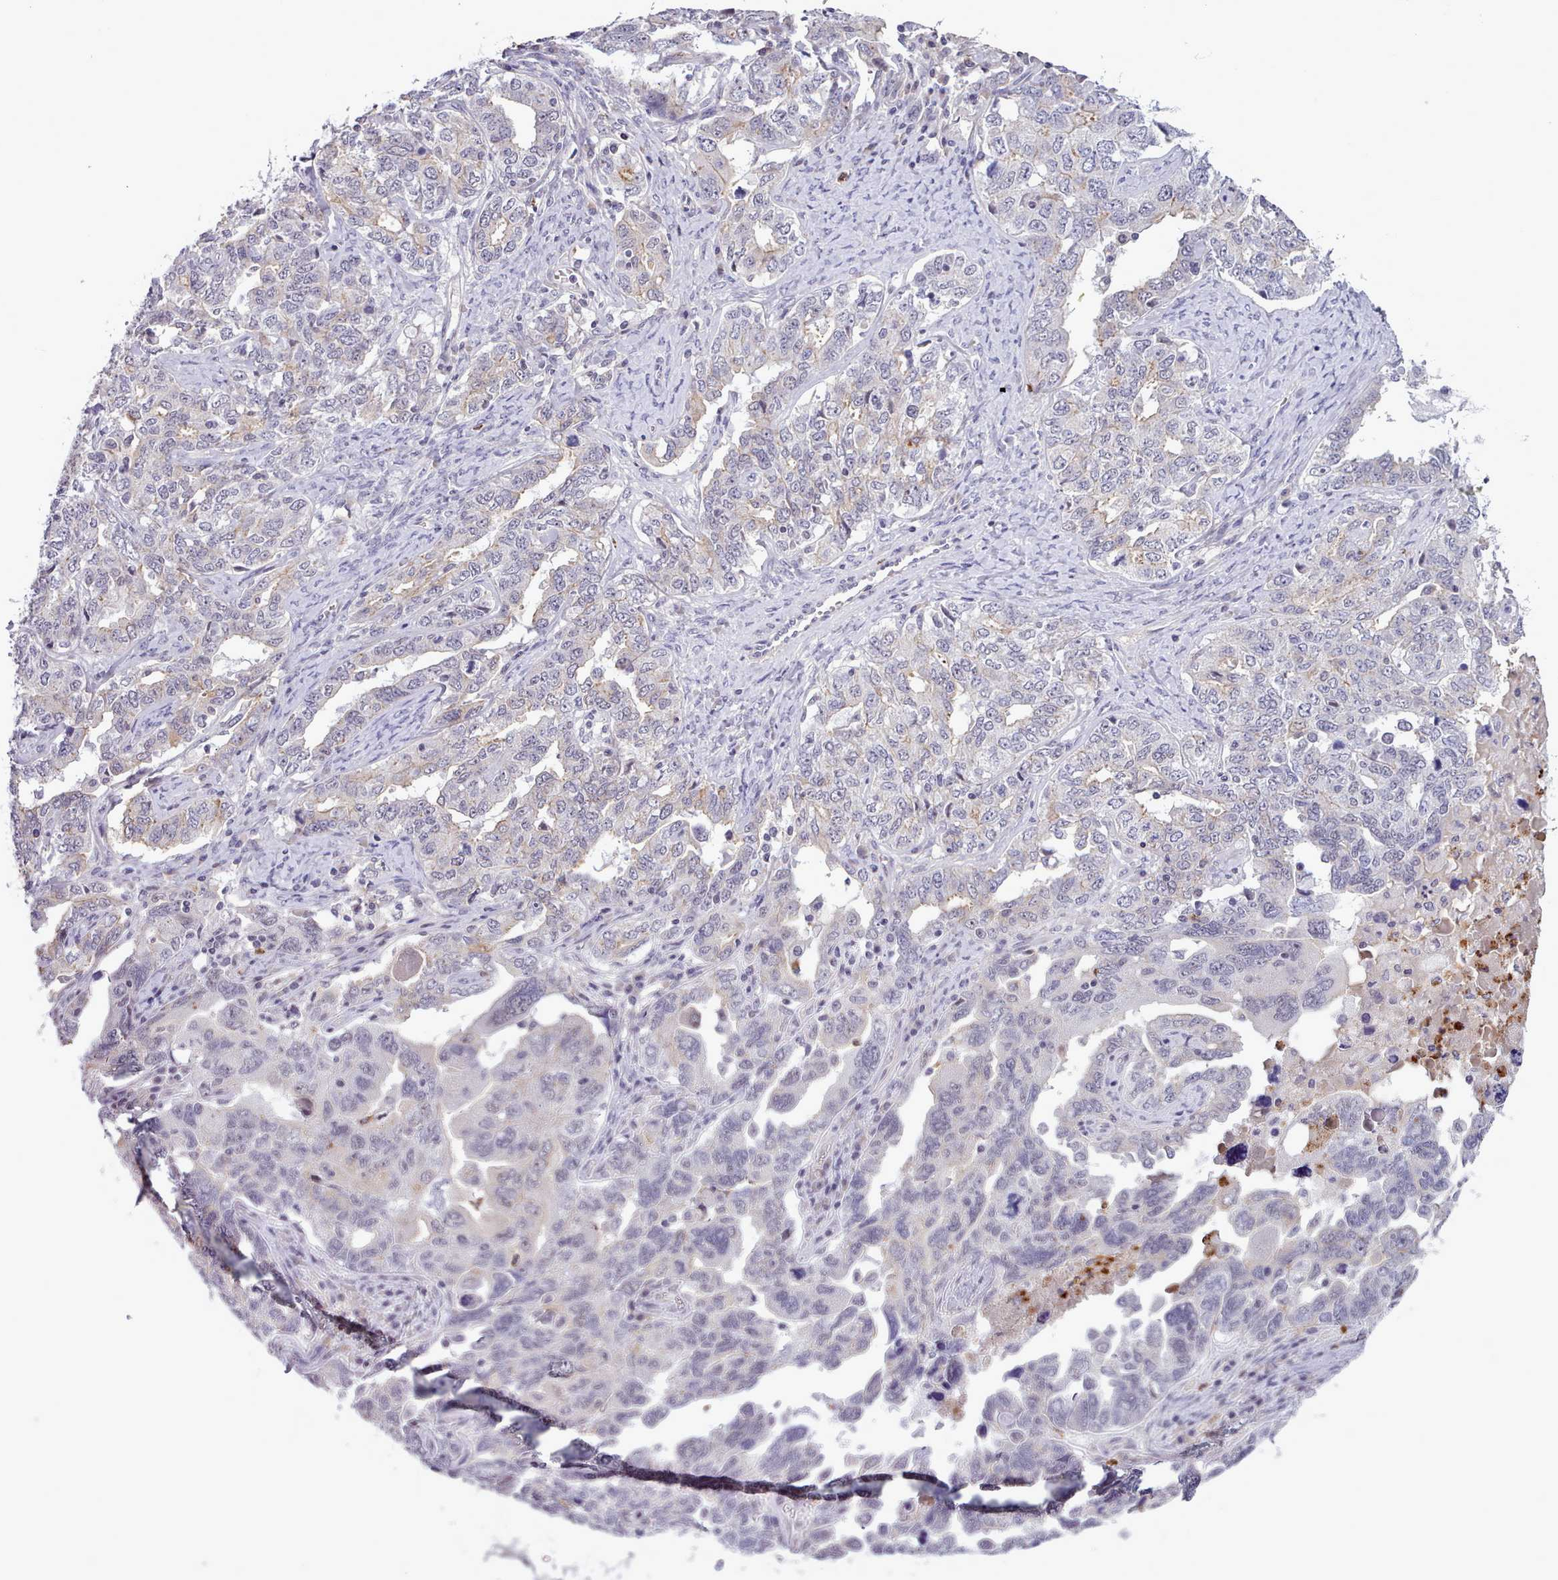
{"staining": {"intensity": "negative", "quantity": "none", "location": "none"}, "tissue": "ovarian cancer", "cell_type": "Tumor cells", "image_type": "cancer", "snomed": [{"axis": "morphology", "description": "Carcinoma, endometroid"}, {"axis": "topography", "description": "Ovary"}], "caption": "Immunohistochemistry histopathology image of ovarian cancer stained for a protein (brown), which demonstrates no positivity in tumor cells.", "gene": "KCTD16", "patient": {"sex": "female", "age": 62}}